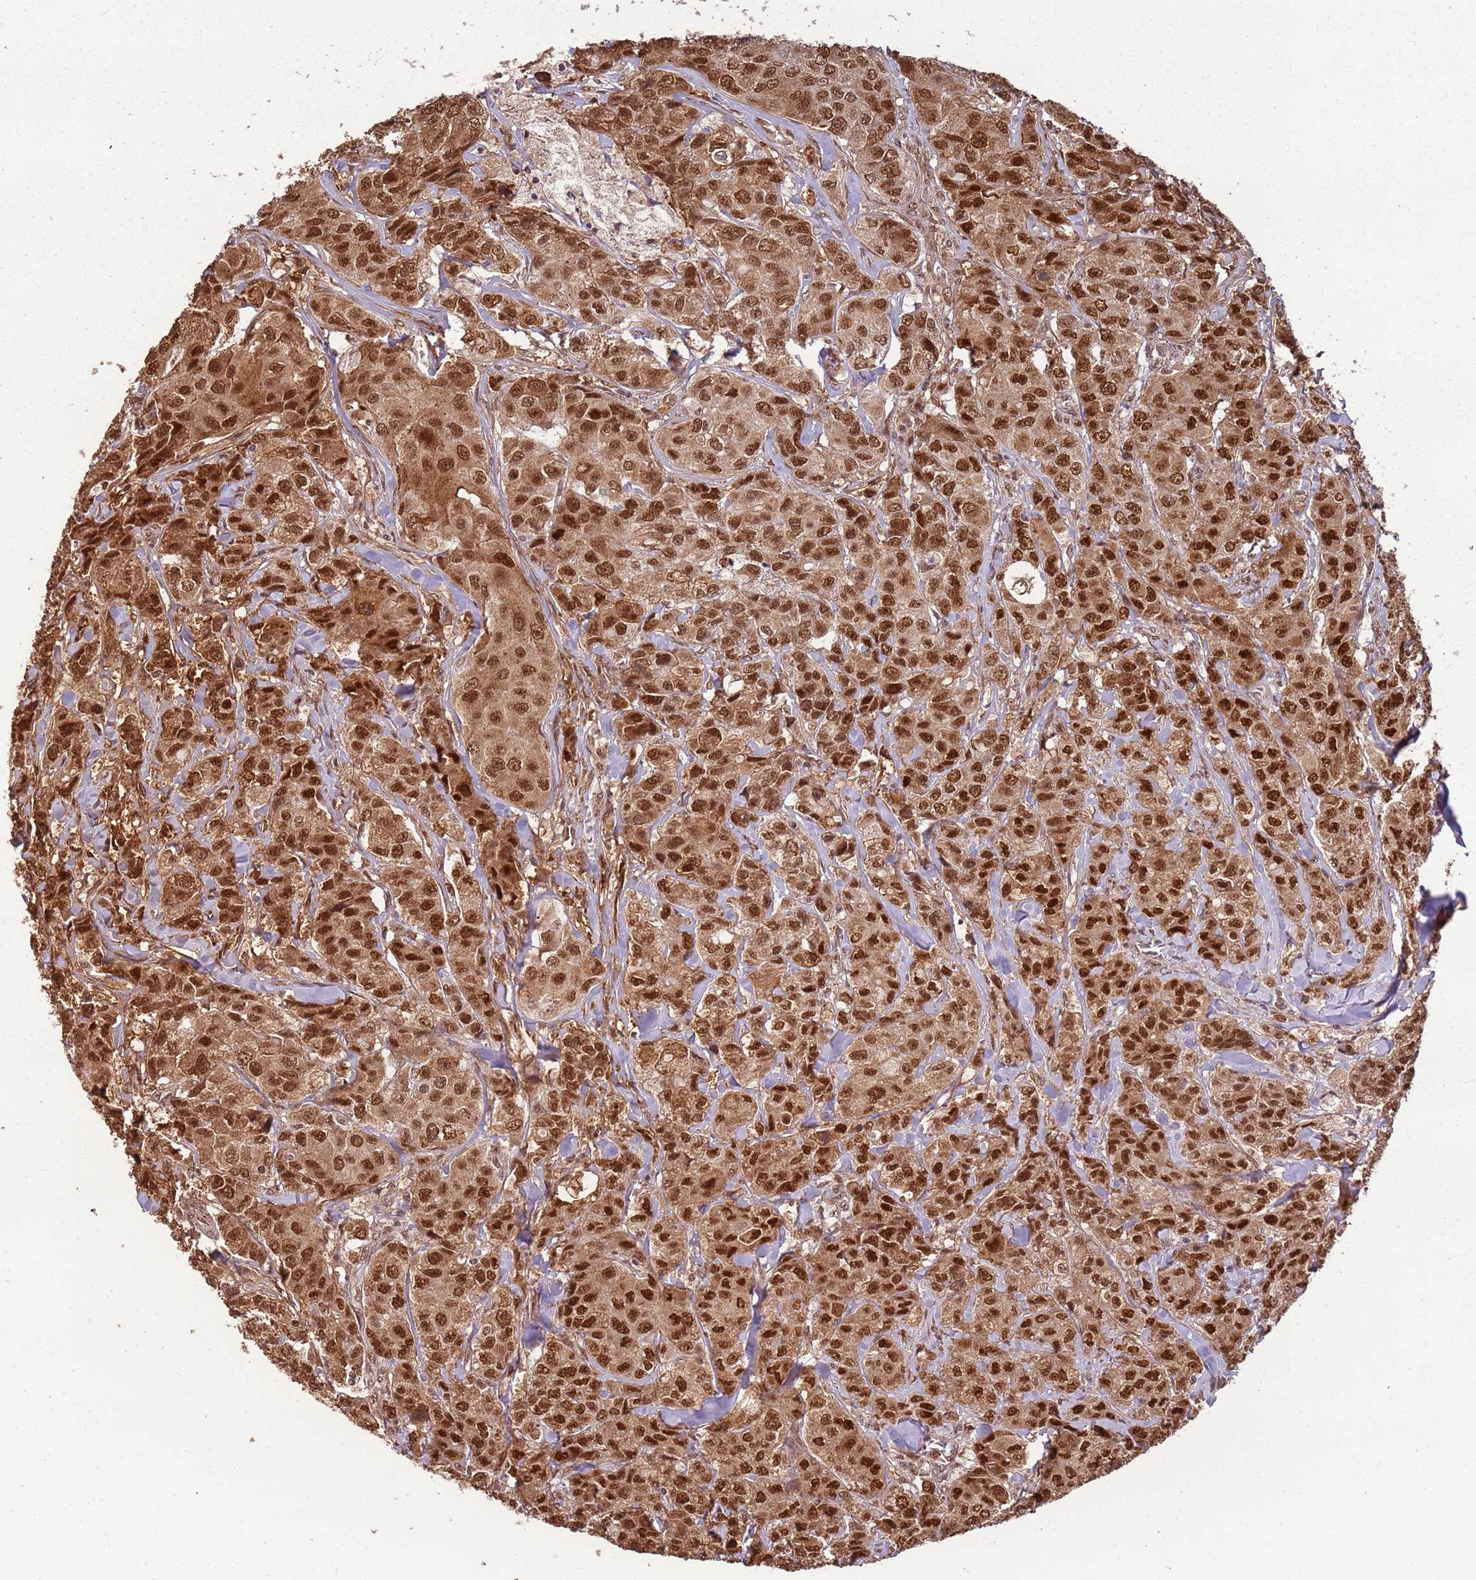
{"staining": {"intensity": "strong", "quantity": ">75%", "location": "cytoplasmic/membranous,nuclear"}, "tissue": "breast cancer", "cell_type": "Tumor cells", "image_type": "cancer", "snomed": [{"axis": "morphology", "description": "Duct carcinoma"}, {"axis": "topography", "description": "Breast"}], "caption": "This is a micrograph of IHC staining of breast cancer (invasive ductal carcinoma), which shows strong staining in the cytoplasmic/membranous and nuclear of tumor cells.", "gene": "POLR3H", "patient": {"sex": "female", "age": 43}}